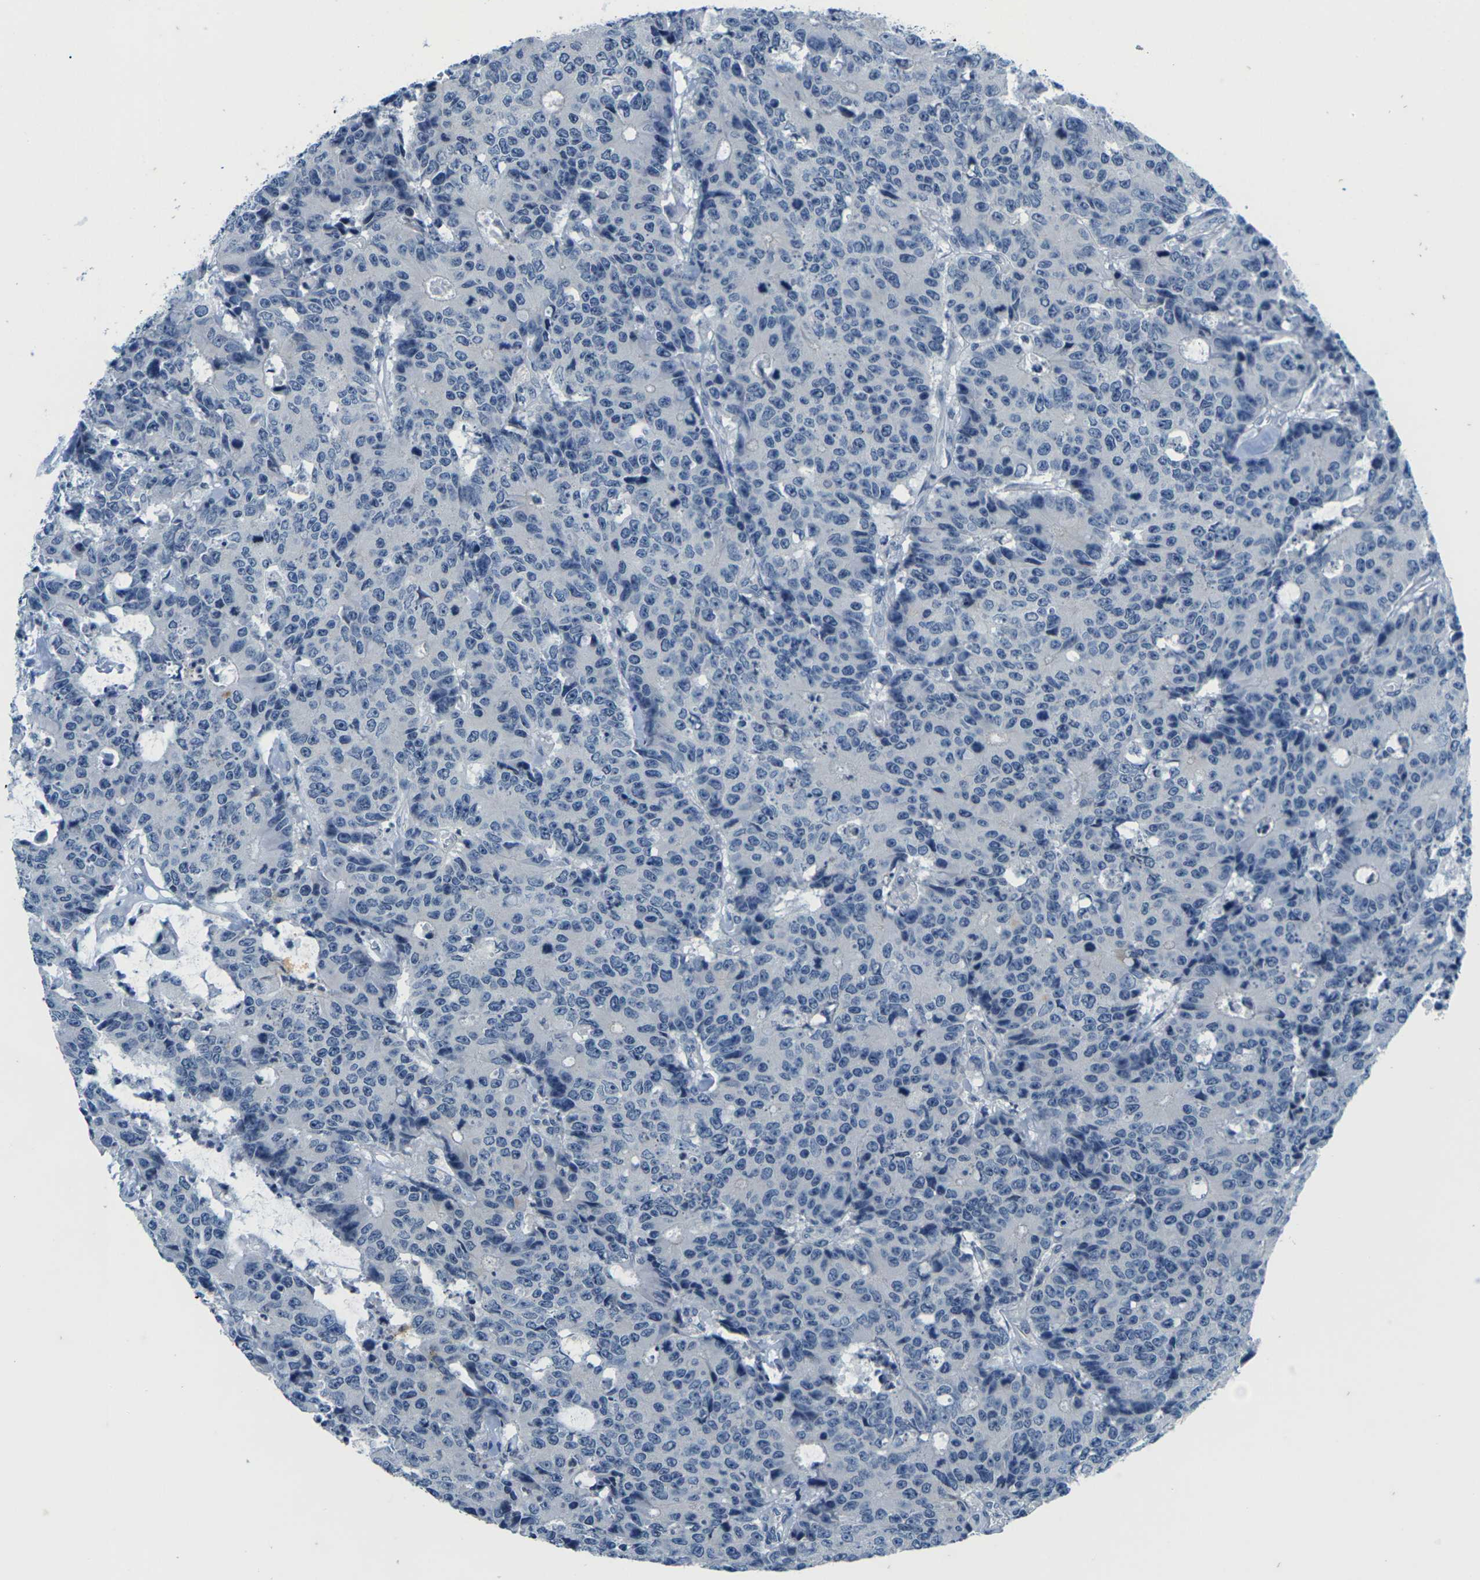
{"staining": {"intensity": "negative", "quantity": "none", "location": "none"}, "tissue": "colorectal cancer", "cell_type": "Tumor cells", "image_type": "cancer", "snomed": [{"axis": "morphology", "description": "Adenocarcinoma, NOS"}, {"axis": "topography", "description": "Colon"}], "caption": "An image of adenocarcinoma (colorectal) stained for a protein displays no brown staining in tumor cells. Brightfield microscopy of immunohistochemistry stained with DAB (brown) and hematoxylin (blue), captured at high magnification.", "gene": "UMOD", "patient": {"sex": "female", "age": 86}}